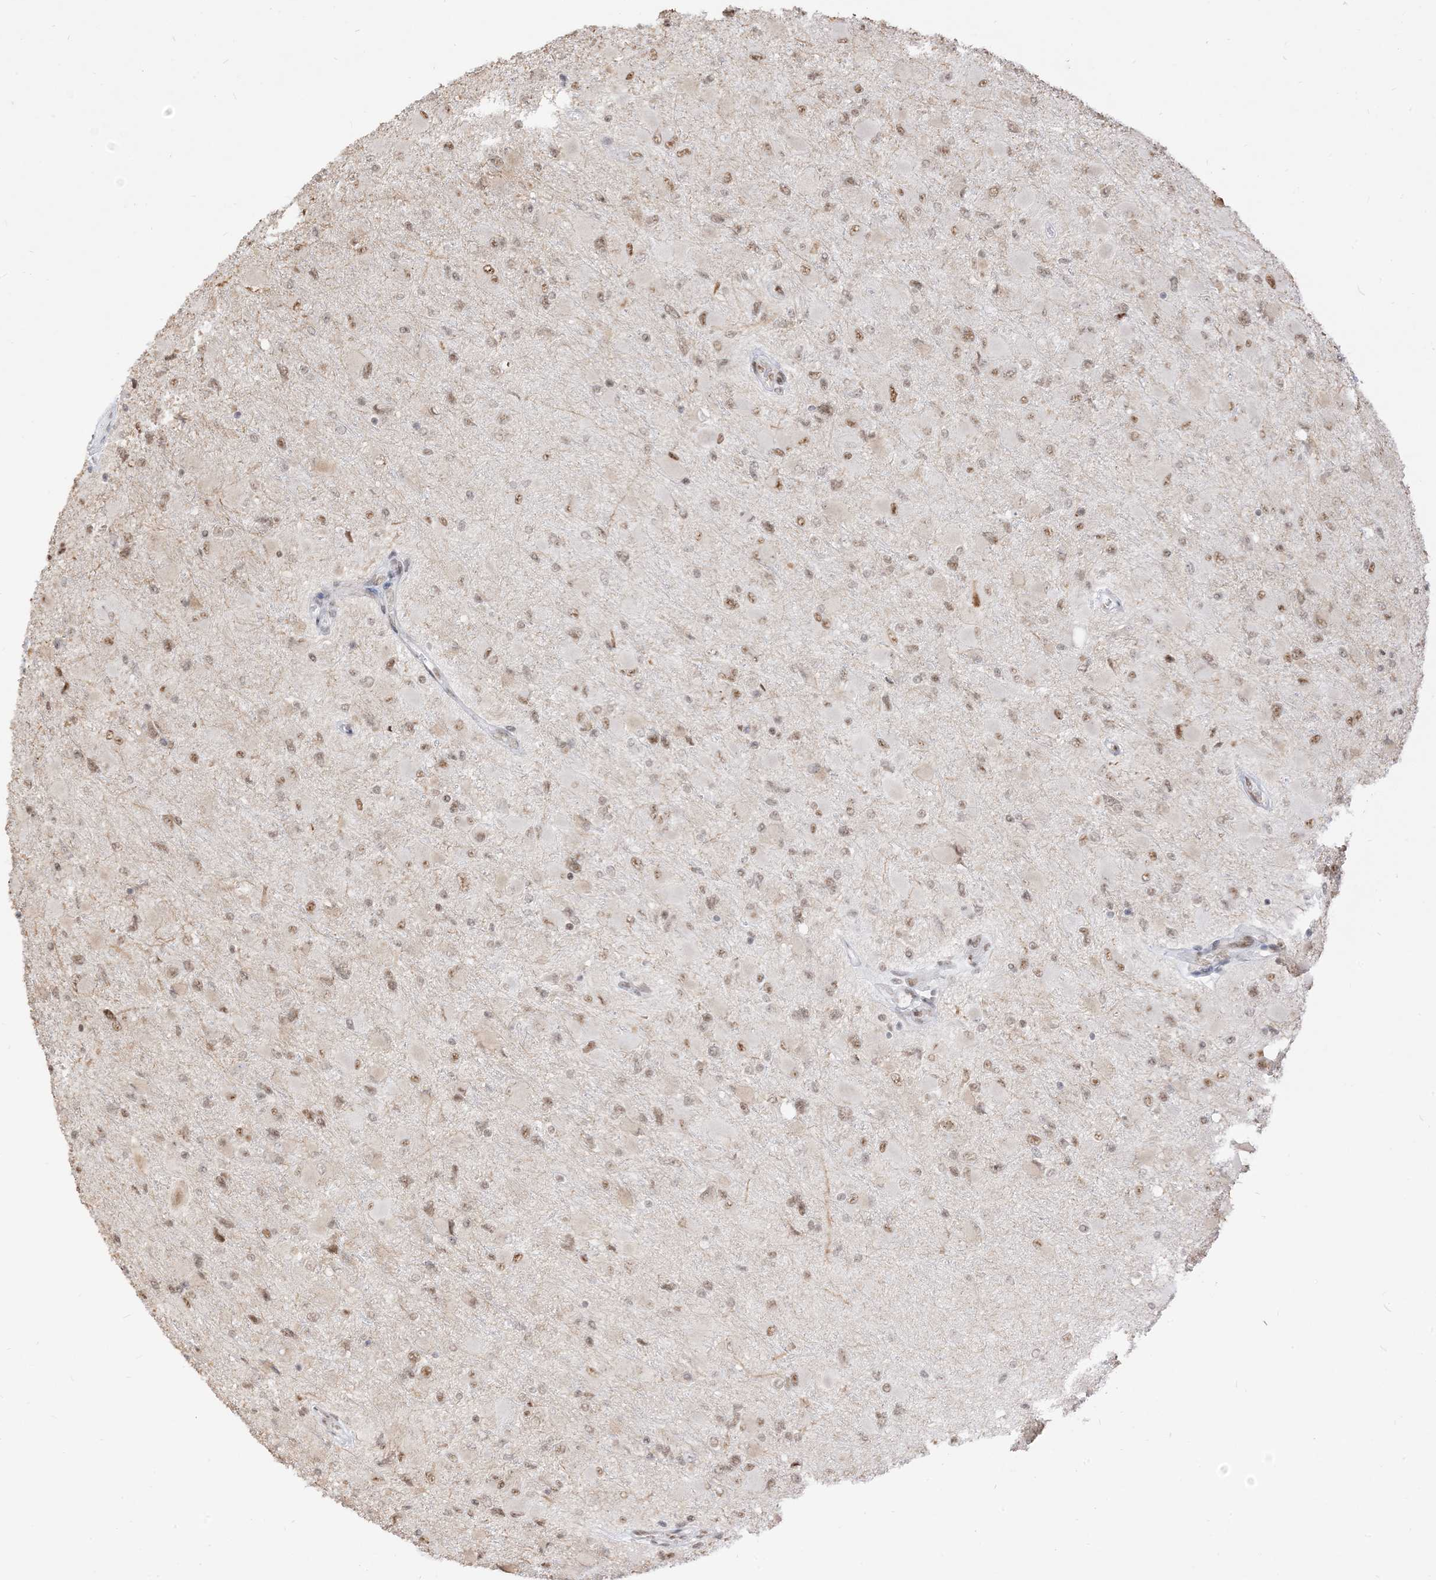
{"staining": {"intensity": "weak", "quantity": ">75%", "location": "nuclear"}, "tissue": "glioma", "cell_type": "Tumor cells", "image_type": "cancer", "snomed": [{"axis": "morphology", "description": "Glioma, malignant, High grade"}, {"axis": "topography", "description": "Cerebral cortex"}], "caption": "Glioma stained with a brown dye exhibits weak nuclear positive staining in approximately >75% of tumor cells.", "gene": "ARGLU1", "patient": {"sex": "female", "age": 36}}